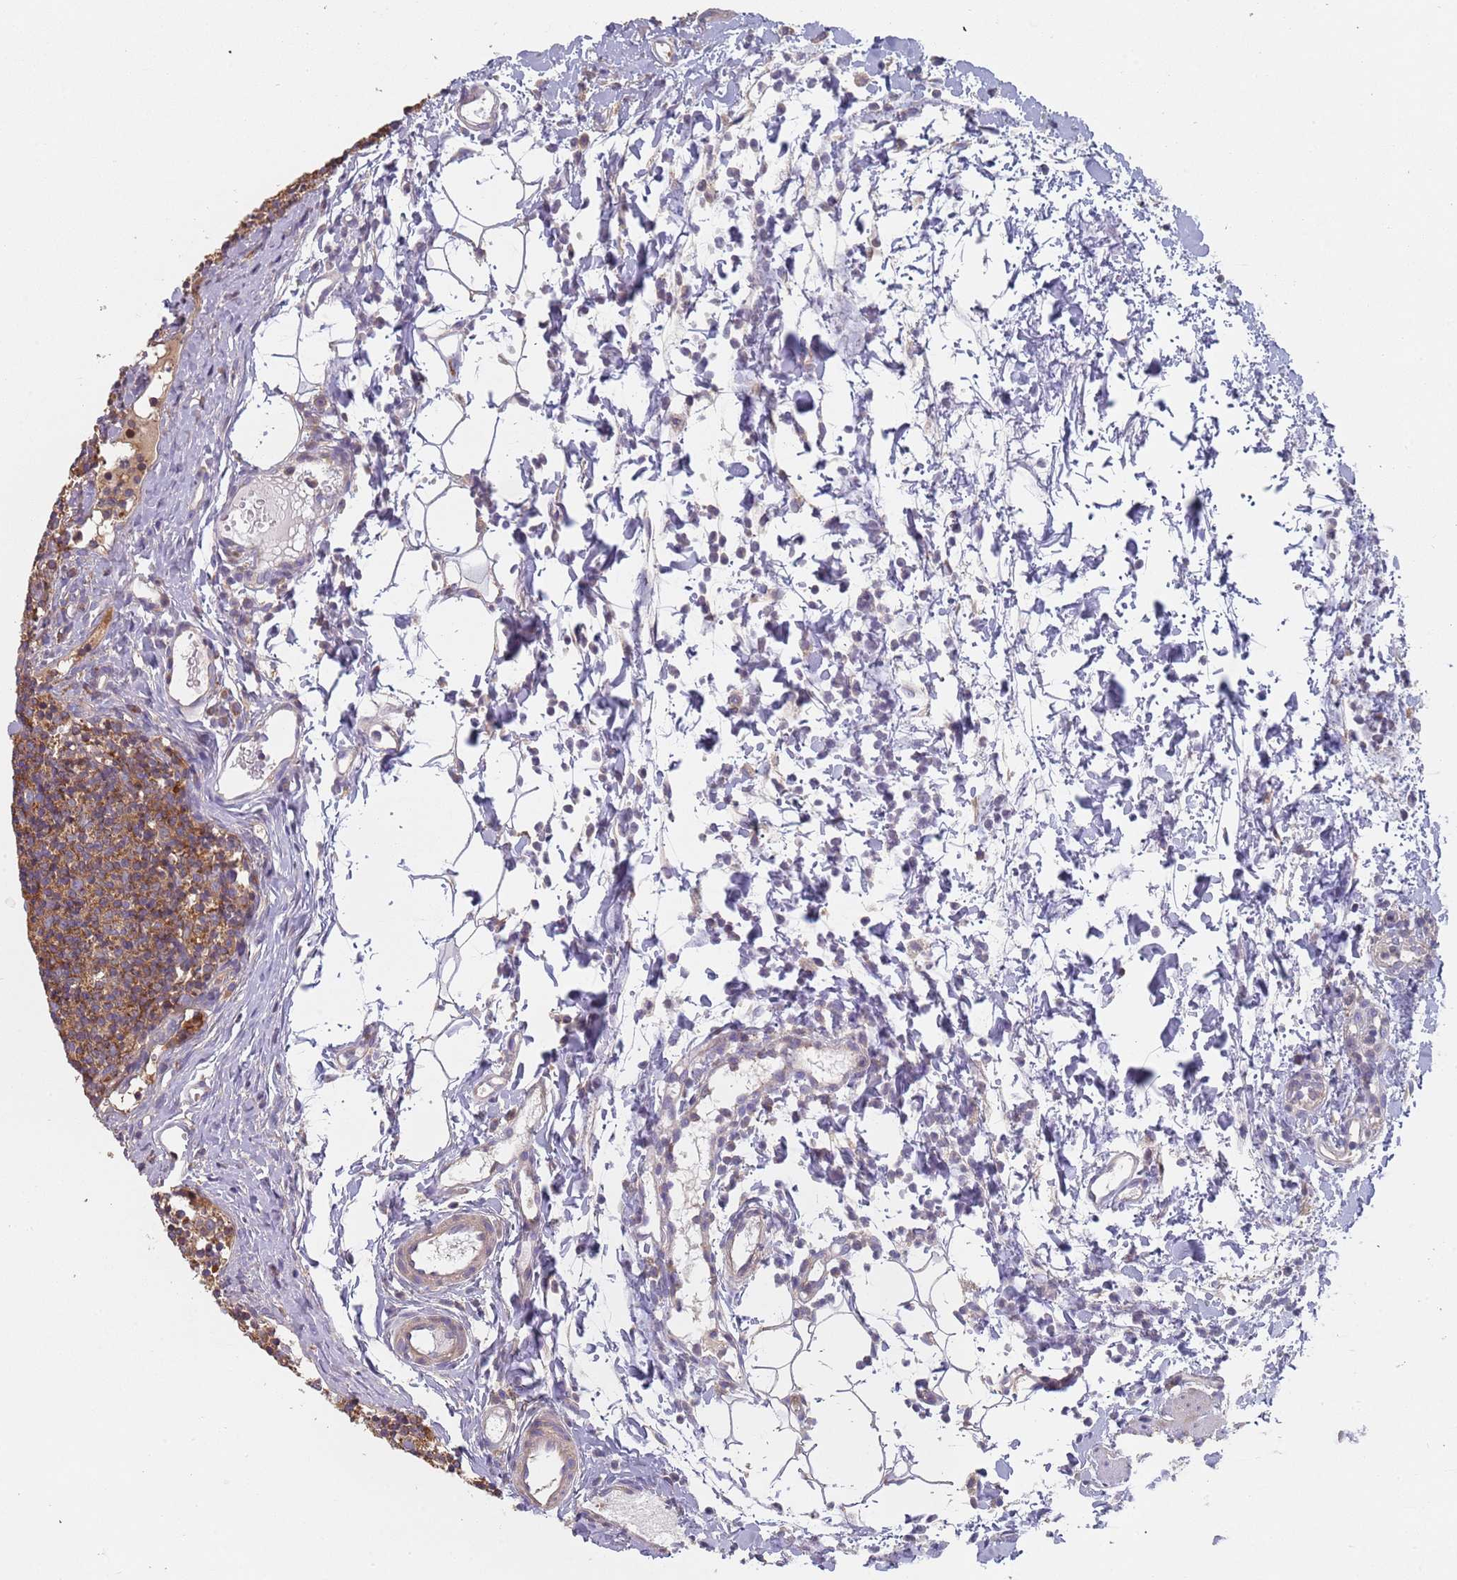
{"staining": {"intensity": "moderate", "quantity": ">75%", "location": "cytoplasmic/membranous"}, "tissue": "lymph node", "cell_type": "Non-germinal center cells", "image_type": "normal", "snomed": [{"axis": "morphology", "description": "Normal tissue, NOS"}, {"axis": "topography", "description": "Lymph node"}], "caption": "Lymph node stained for a protein reveals moderate cytoplasmic/membranous positivity in non-germinal center cells. The staining was performed using DAB (3,3'-diaminobenzidine), with brown indicating positive protein expression. Nuclei are stained blue with hematoxylin.", "gene": "GDI1", "patient": {"sex": "female", "age": 37}}